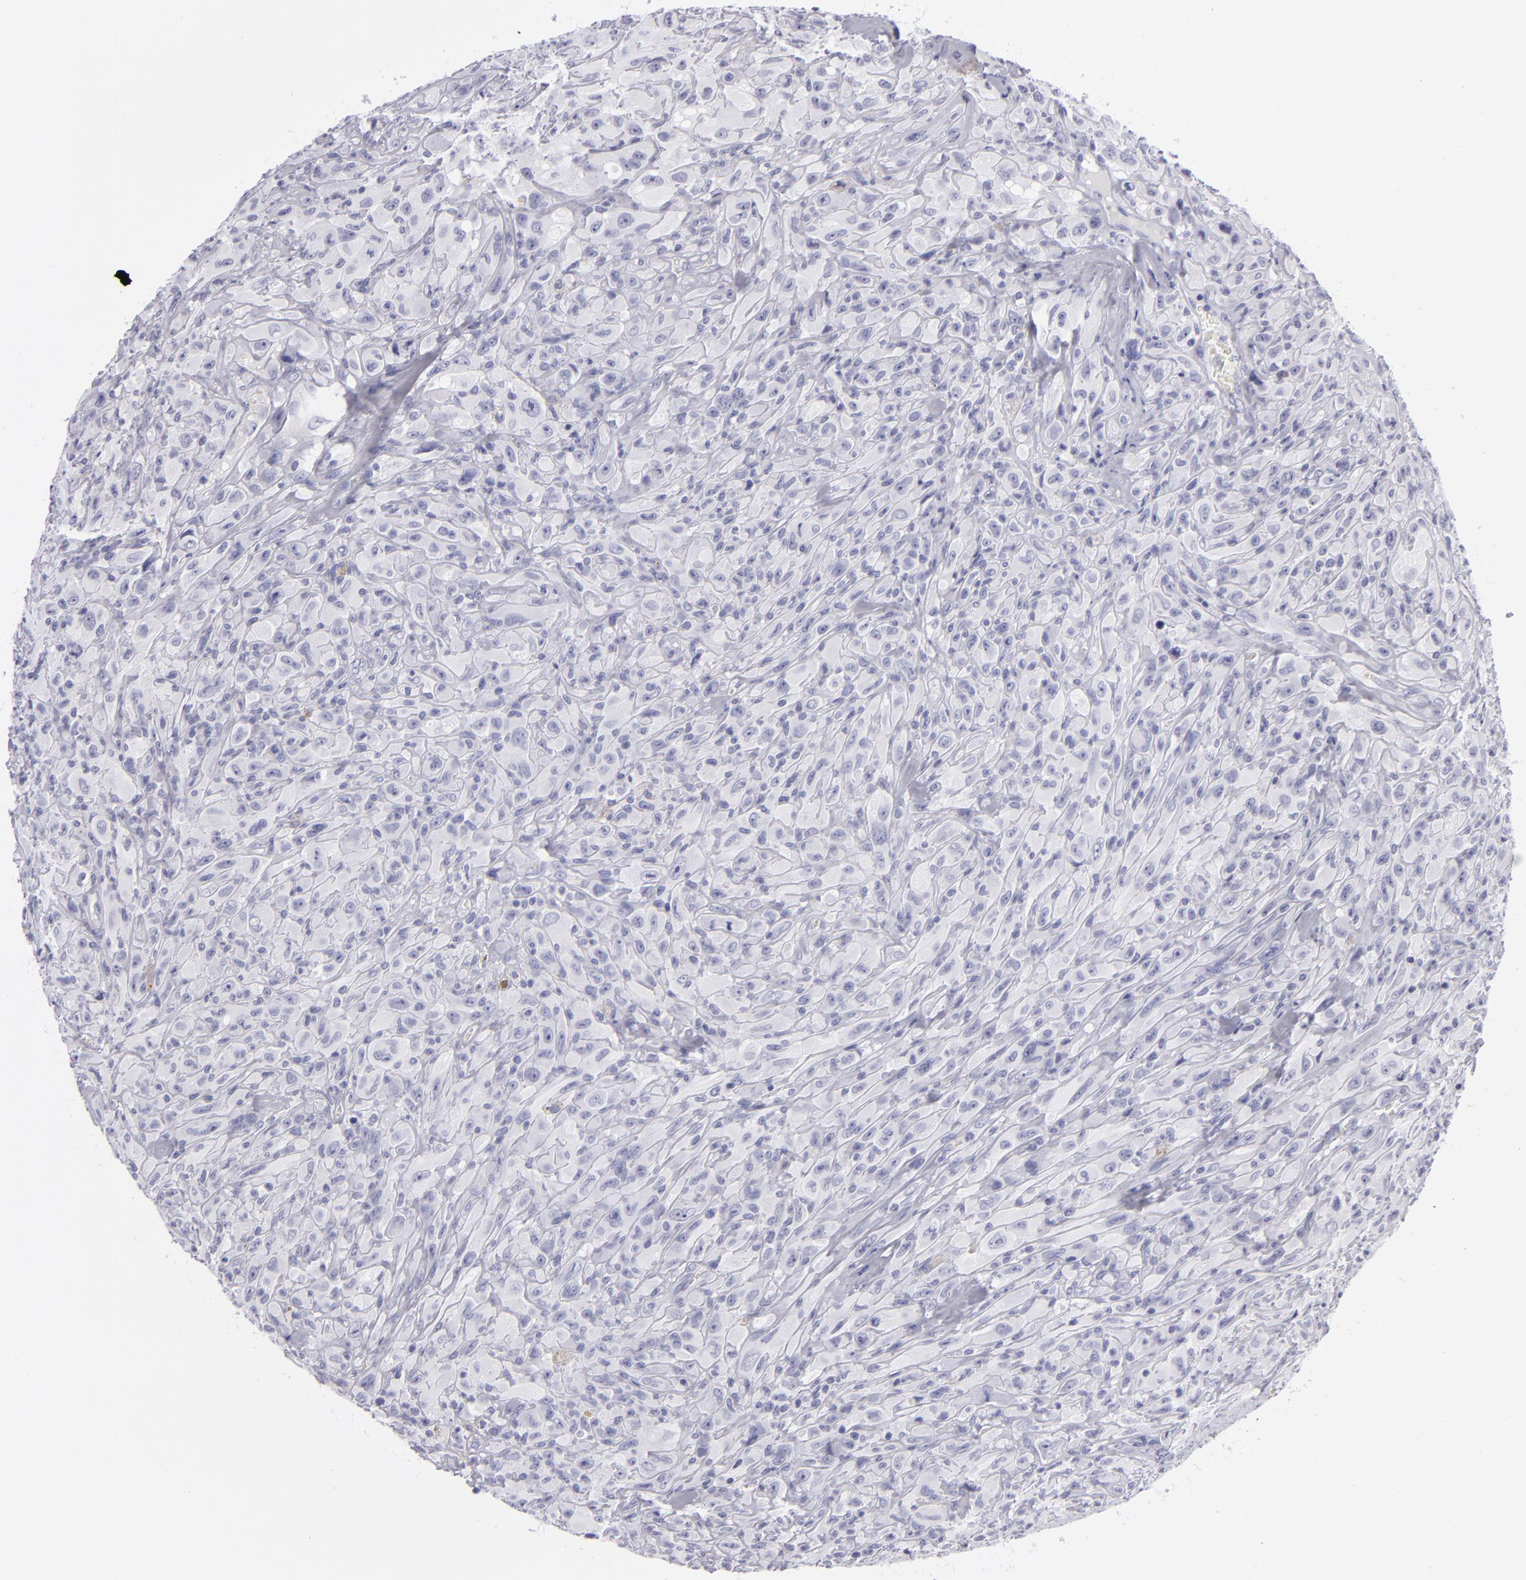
{"staining": {"intensity": "negative", "quantity": "none", "location": "none"}, "tissue": "glioma", "cell_type": "Tumor cells", "image_type": "cancer", "snomed": [{"axis": "morphology", "description": "Glioma, malignant, High grade"}, {"axis": "topography", "description": "Brain"}], "caption": "High power microscopy photomicrograph of an immunohistochemistry (IHC) micrograph of glioma, revealing no significant expression in tumor cells.", "gene": "VIL1", "patient": {"sex": "male", "age": 48}}